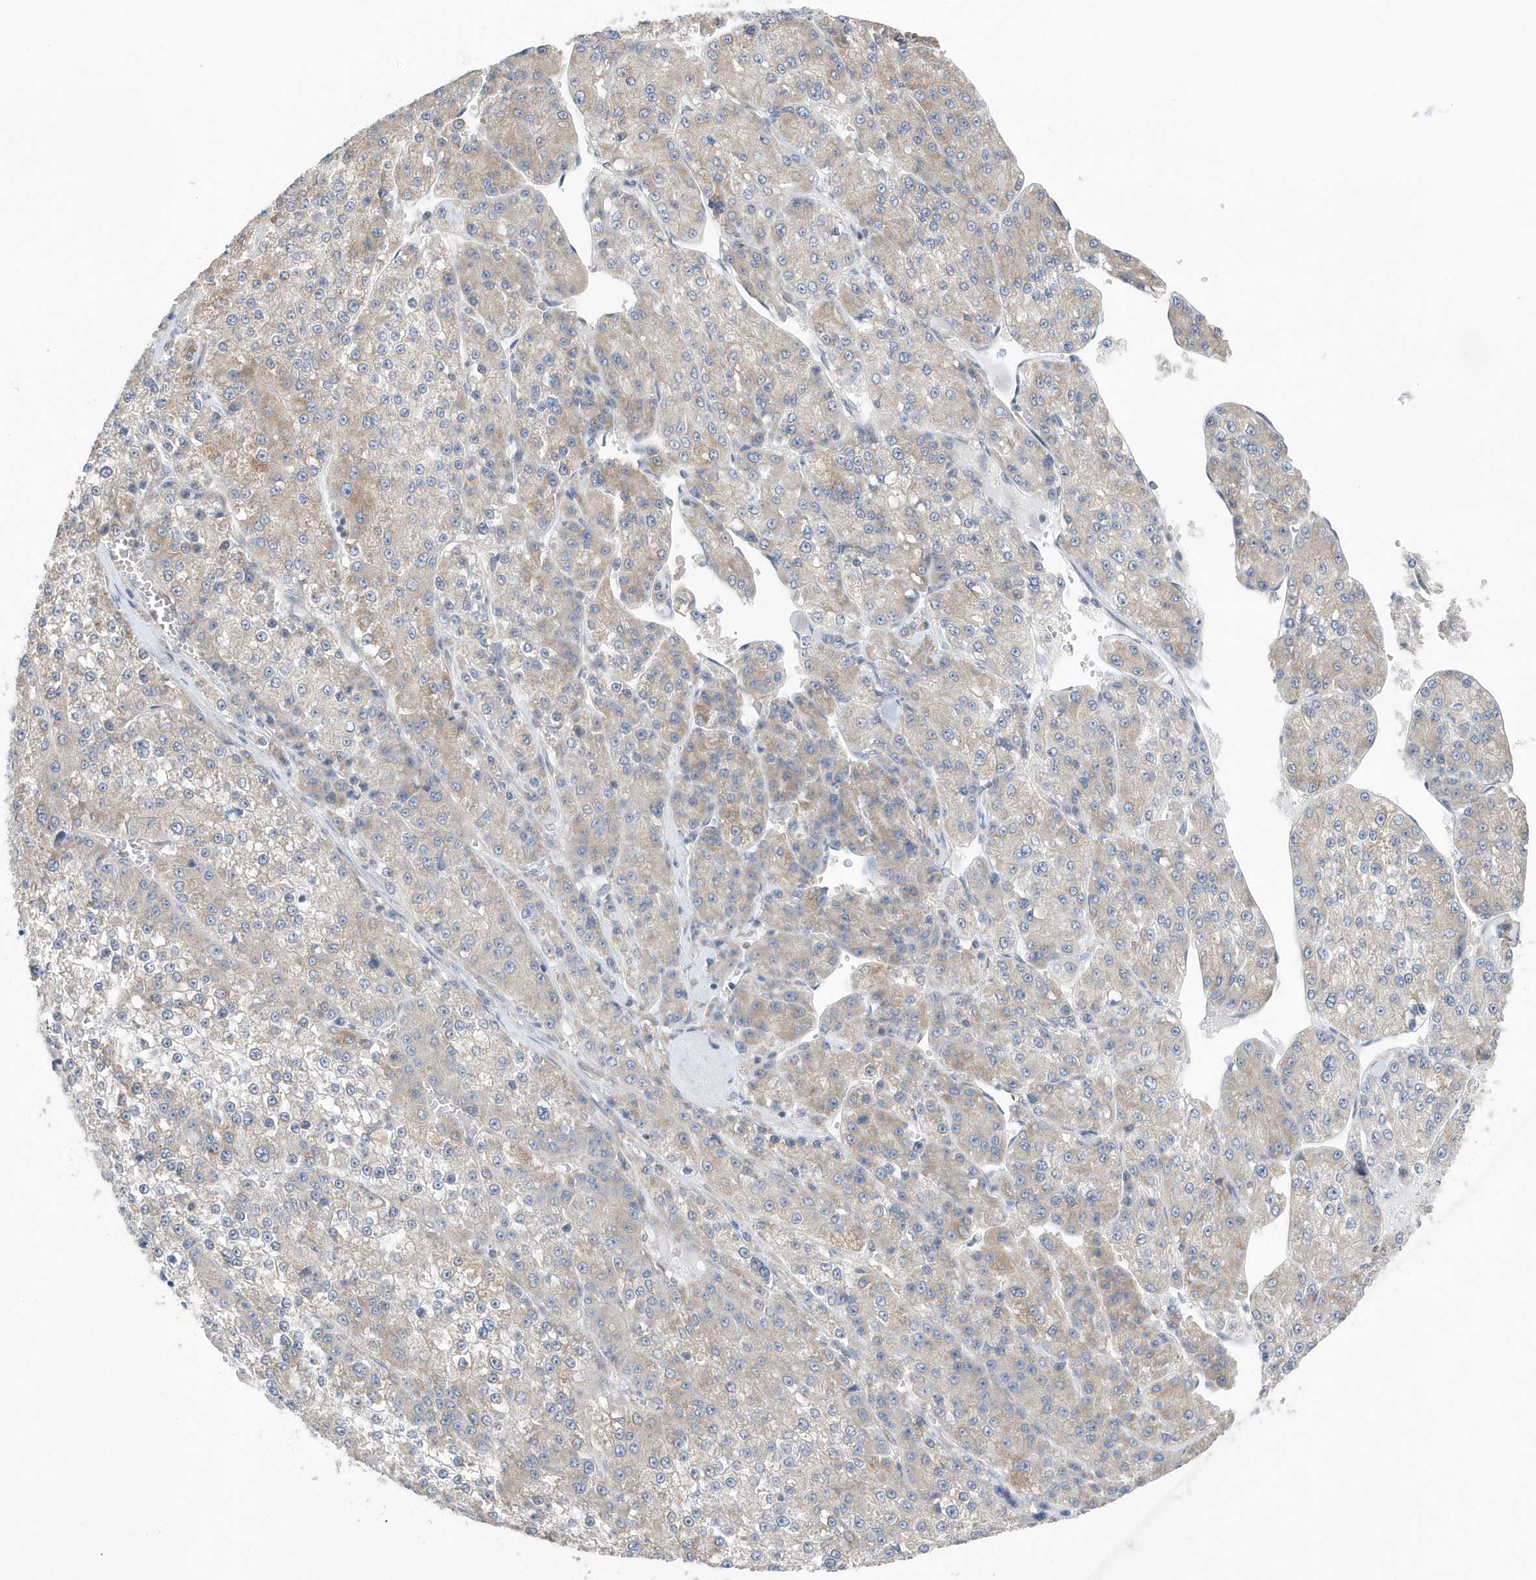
{"staining": {"intensity": "weak", "quantity": "25%-75%", "location": "cytoplasmic/membranous"}, "tissue": "liver cancer", "cell_type": "Tumor cells", "image_type": "cancer", "snomed": [{"axis": "morphology", "description": "Carcinoma, Hepatocellular, NOS"}, {"axis": "topography", "description": "Liver"}], "caption": "Immunohistochemistry histopathology image of human hepatocellular carcinoma (liver) stained for a protein (brown), which displays low levels of weak cytoplasmic/membranous expression in about 25%-75% of tumor cells.", "gene": "SPATA5", "patient": {"sex": "female", "age": 73}}